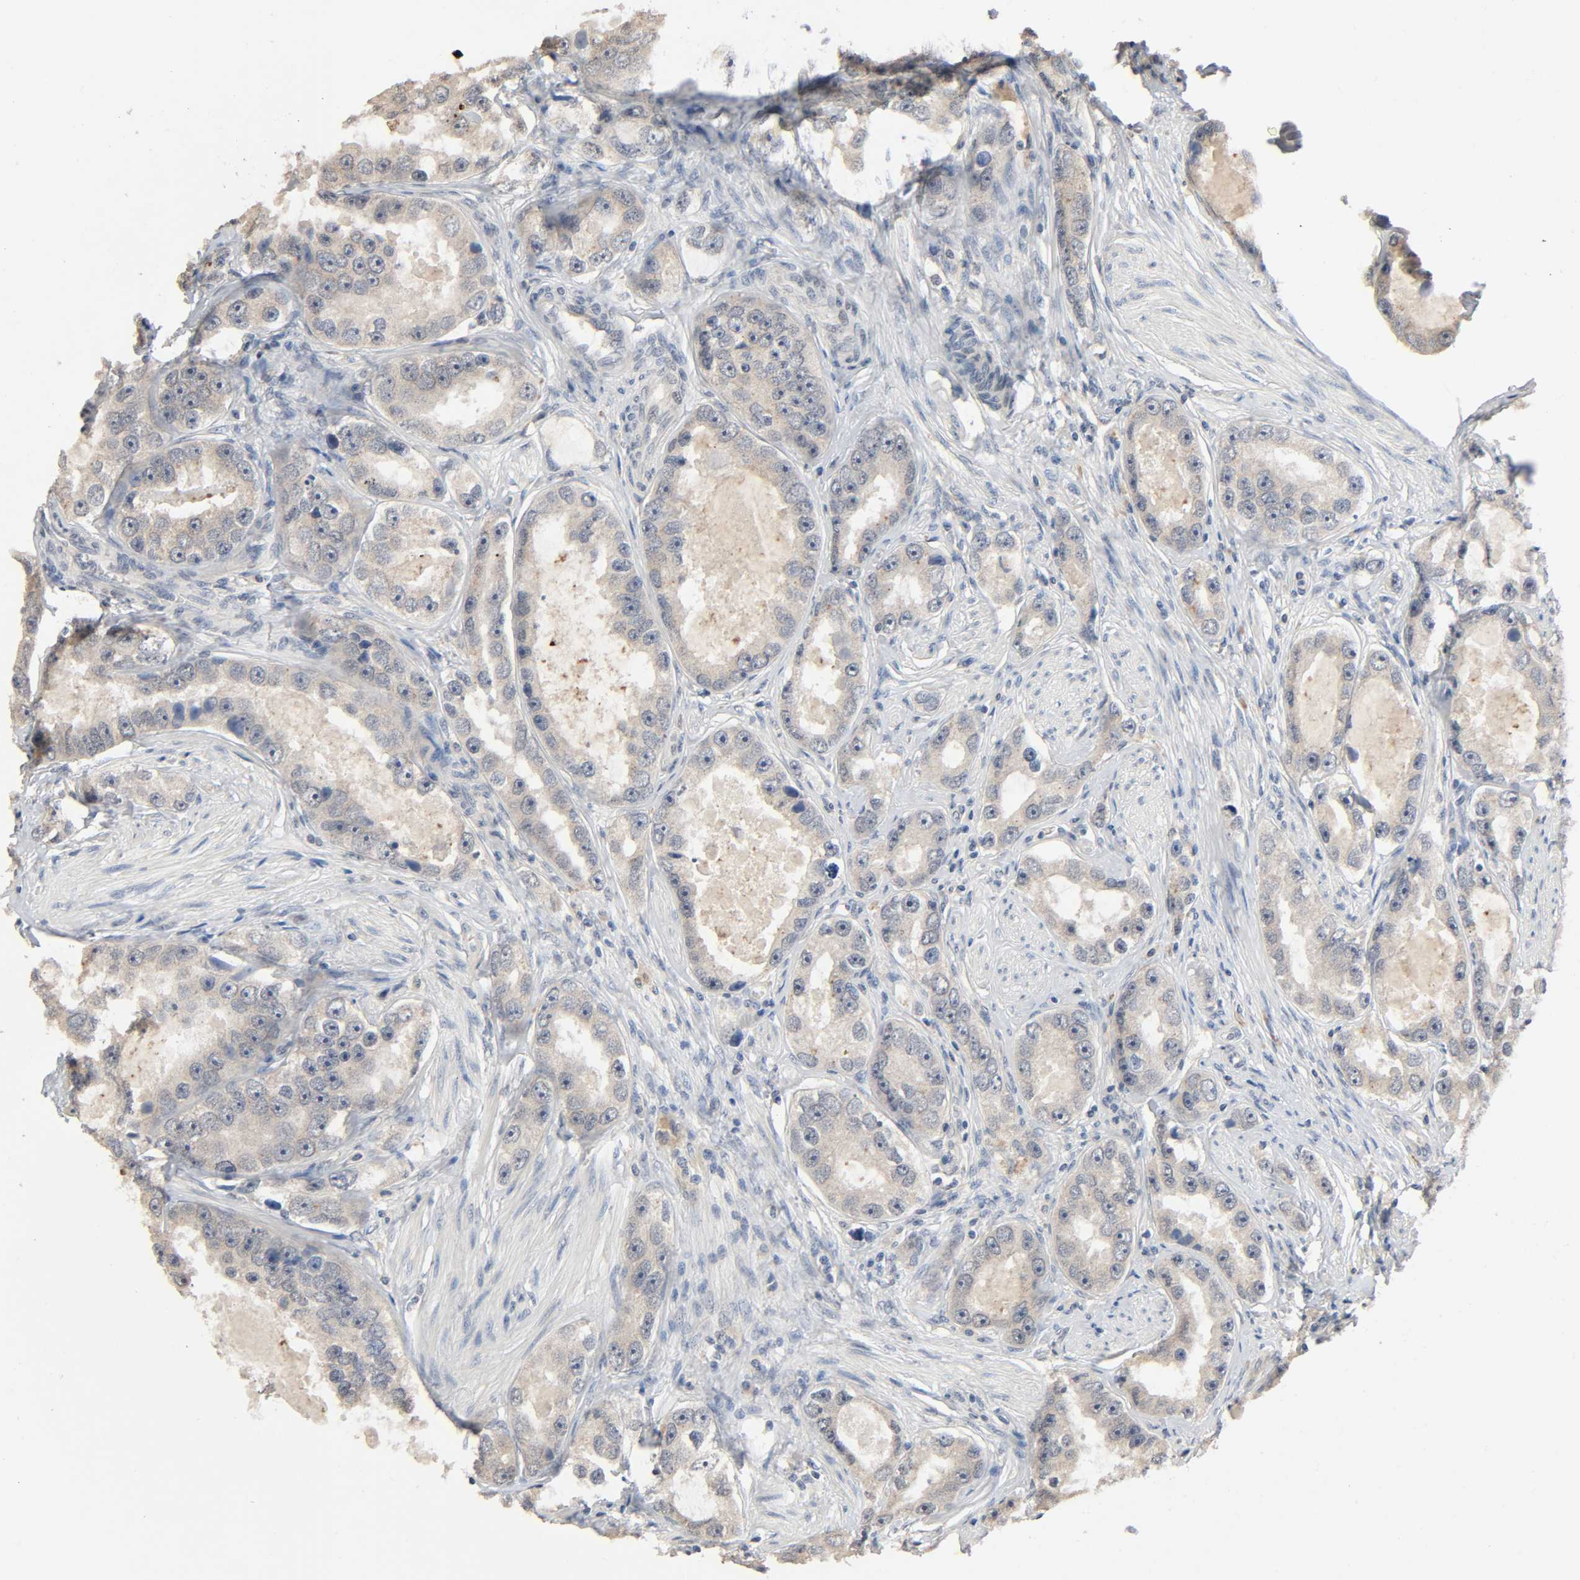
{"staining": {"intensity": "weak", "quantity": "<25%", "location": "cytoplasmic/membranous"}, "tissue": "prostate cancer", "cell_type": "Tumor cells", "image_type": "cancer", "snomed": [{"axis": "morphology", "description": "Adenocarcinoma, High grade"}, {"axis": "topography", "description": "Prostate"}], "caption": "High-grade adenocarcinoma (prostate) was stained to show a protein in brown. There is no significant staining in tumor cells.", "gene": "MAGEA8", "patient": {"sex": "male", "age": 63}}